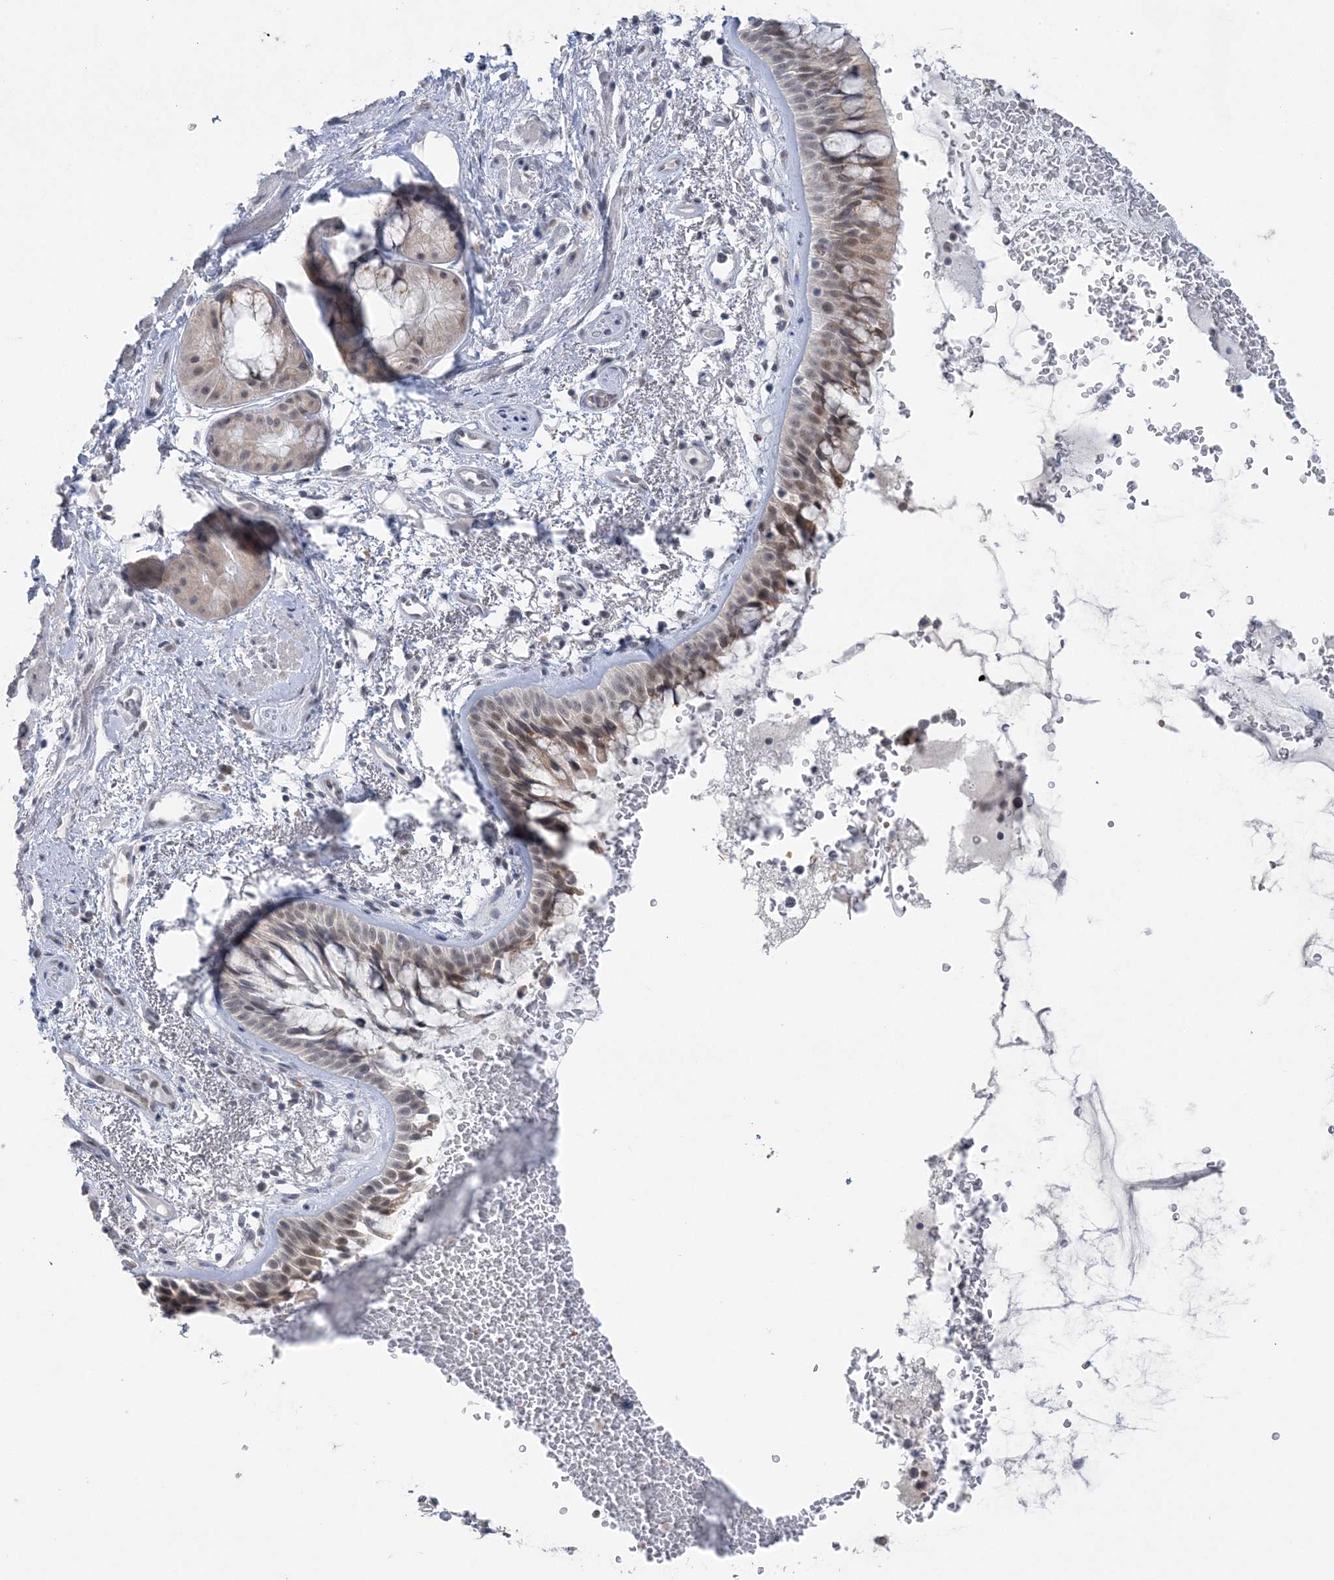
{"staining": {"intensity": "moderate", "quantity": "25%-75%", "location": "nuclear"}, "tissue": "bronchus", "cell_type": "Respiratory epithelial cells", "image_type": "normal", "snomed": [{"axis": "morphology", "description": "Normal tissue, NOS"}, {"axis": "morphology", "description": "Squamous cell carcinoma, NOS"}, {"axis": "topography", "description": "Lymph node"}, {"axis": "topography", "description": "Bronchus"}, {"axis": "topography", "description": "Lung"}], "caption": "IHC (DAB) staining of unremarkable bronchus exhibits moderate nuclear protein staining in approximately 25%-75% of respiratory epithelial cells. (brown staining indicates protein expression, while blue staining denotes nuclei).", "gene": "ZBTB7A", "patient": {"sex": "male", "age": 66}}